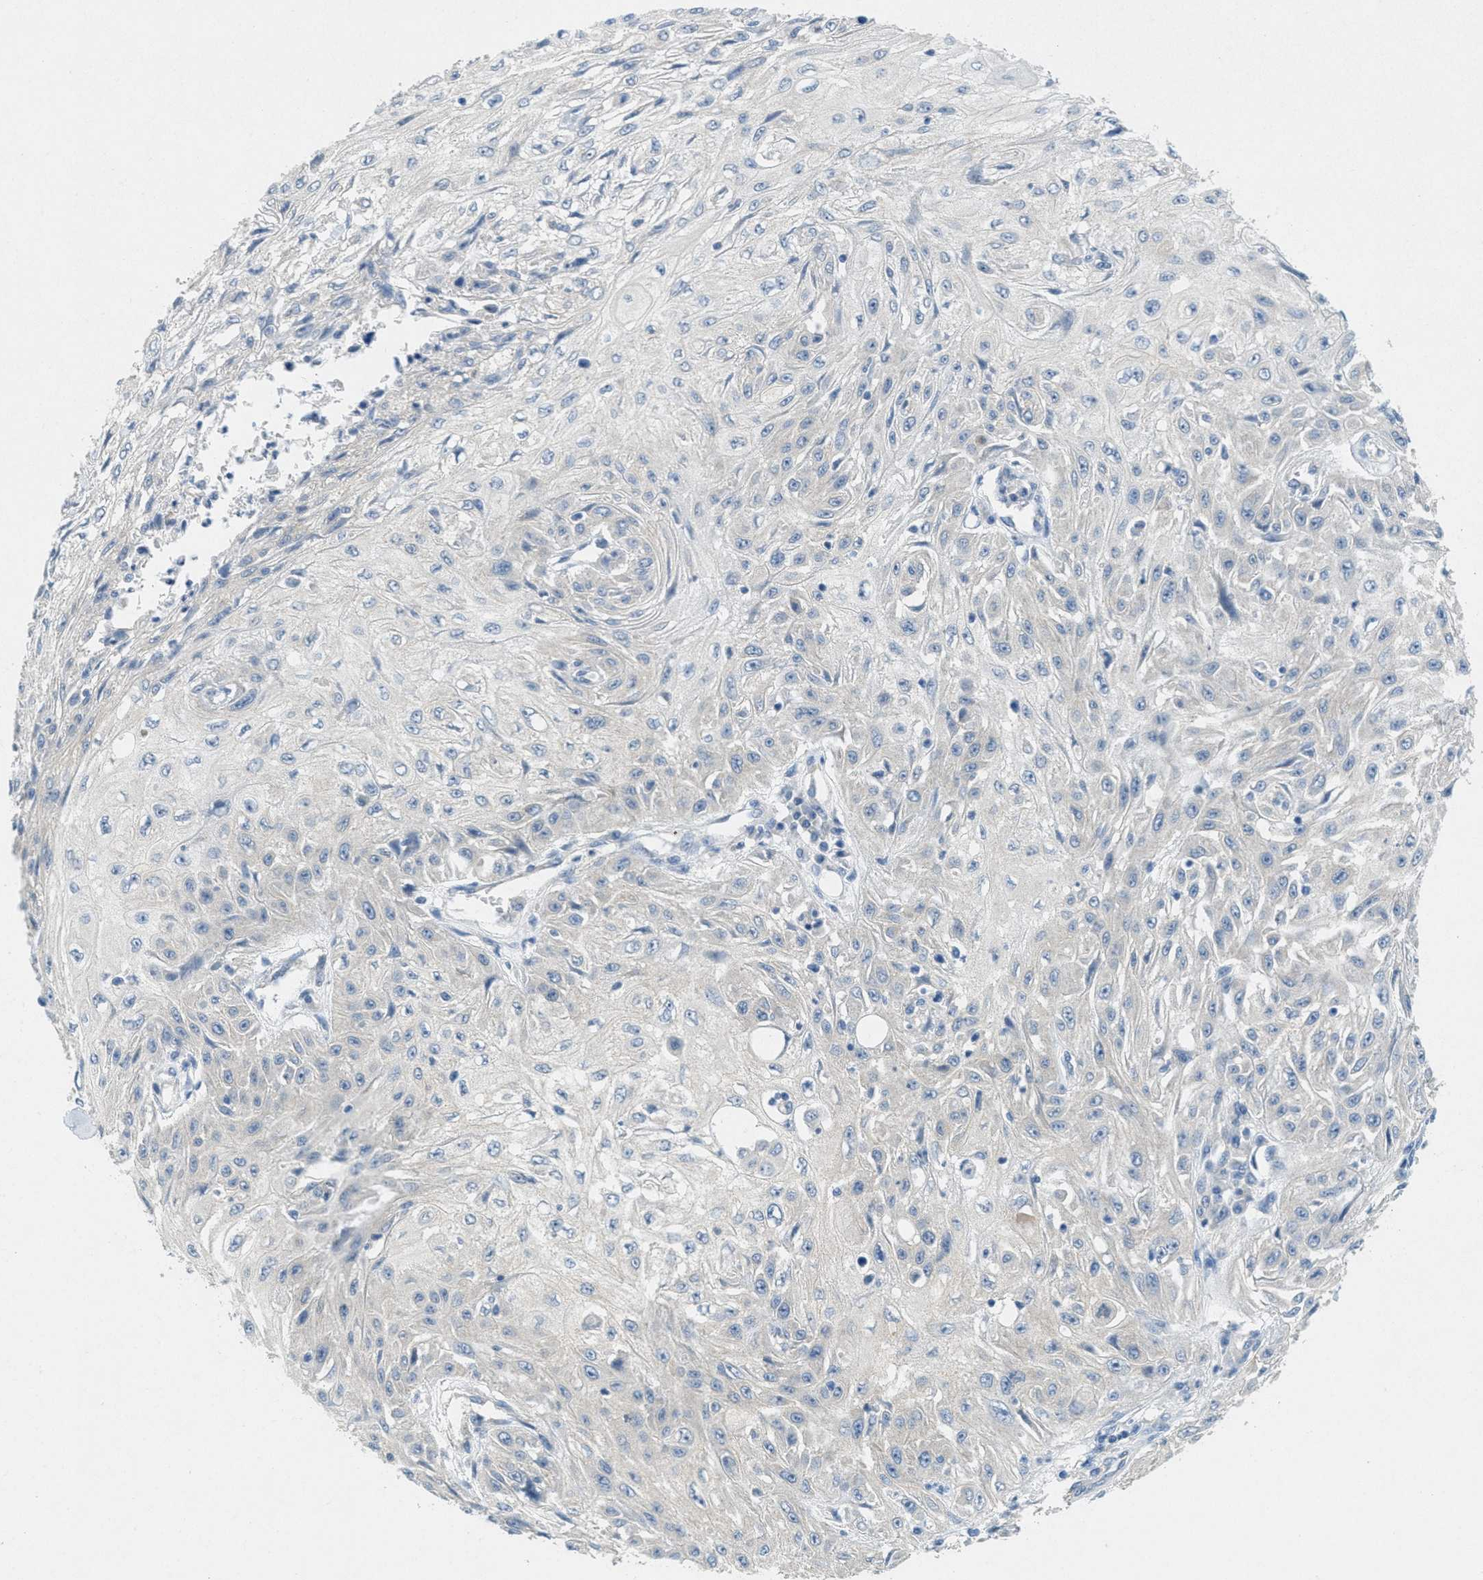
{"staining": {"intensity": "negative", "quantity": "none", "location": "none"}, "tissue": "skin cancer", "cell_type": "Tumor cells", "image_type": "cancer", "snomed": [{"axis": "morphology", "description": "Squamous cell carcinoma, NOS"}, {"axis": "topography", "description": "Skin"}], "caption": "Immunohistochemistry (IHC) micrograph of neoplastic tissue: skin squamous cell carcinoma stained with DAB (3,3'-diaminobenzidine) demonstrates no significant protein staining in tumor cells. Brightfield microscopy of immunohistochemistry stained with DAB (brown) and hematoxylin (blue), captured at high magnification.", "gene": "ZFYVE9", "patient": {"sex": "male", "age": 75}}